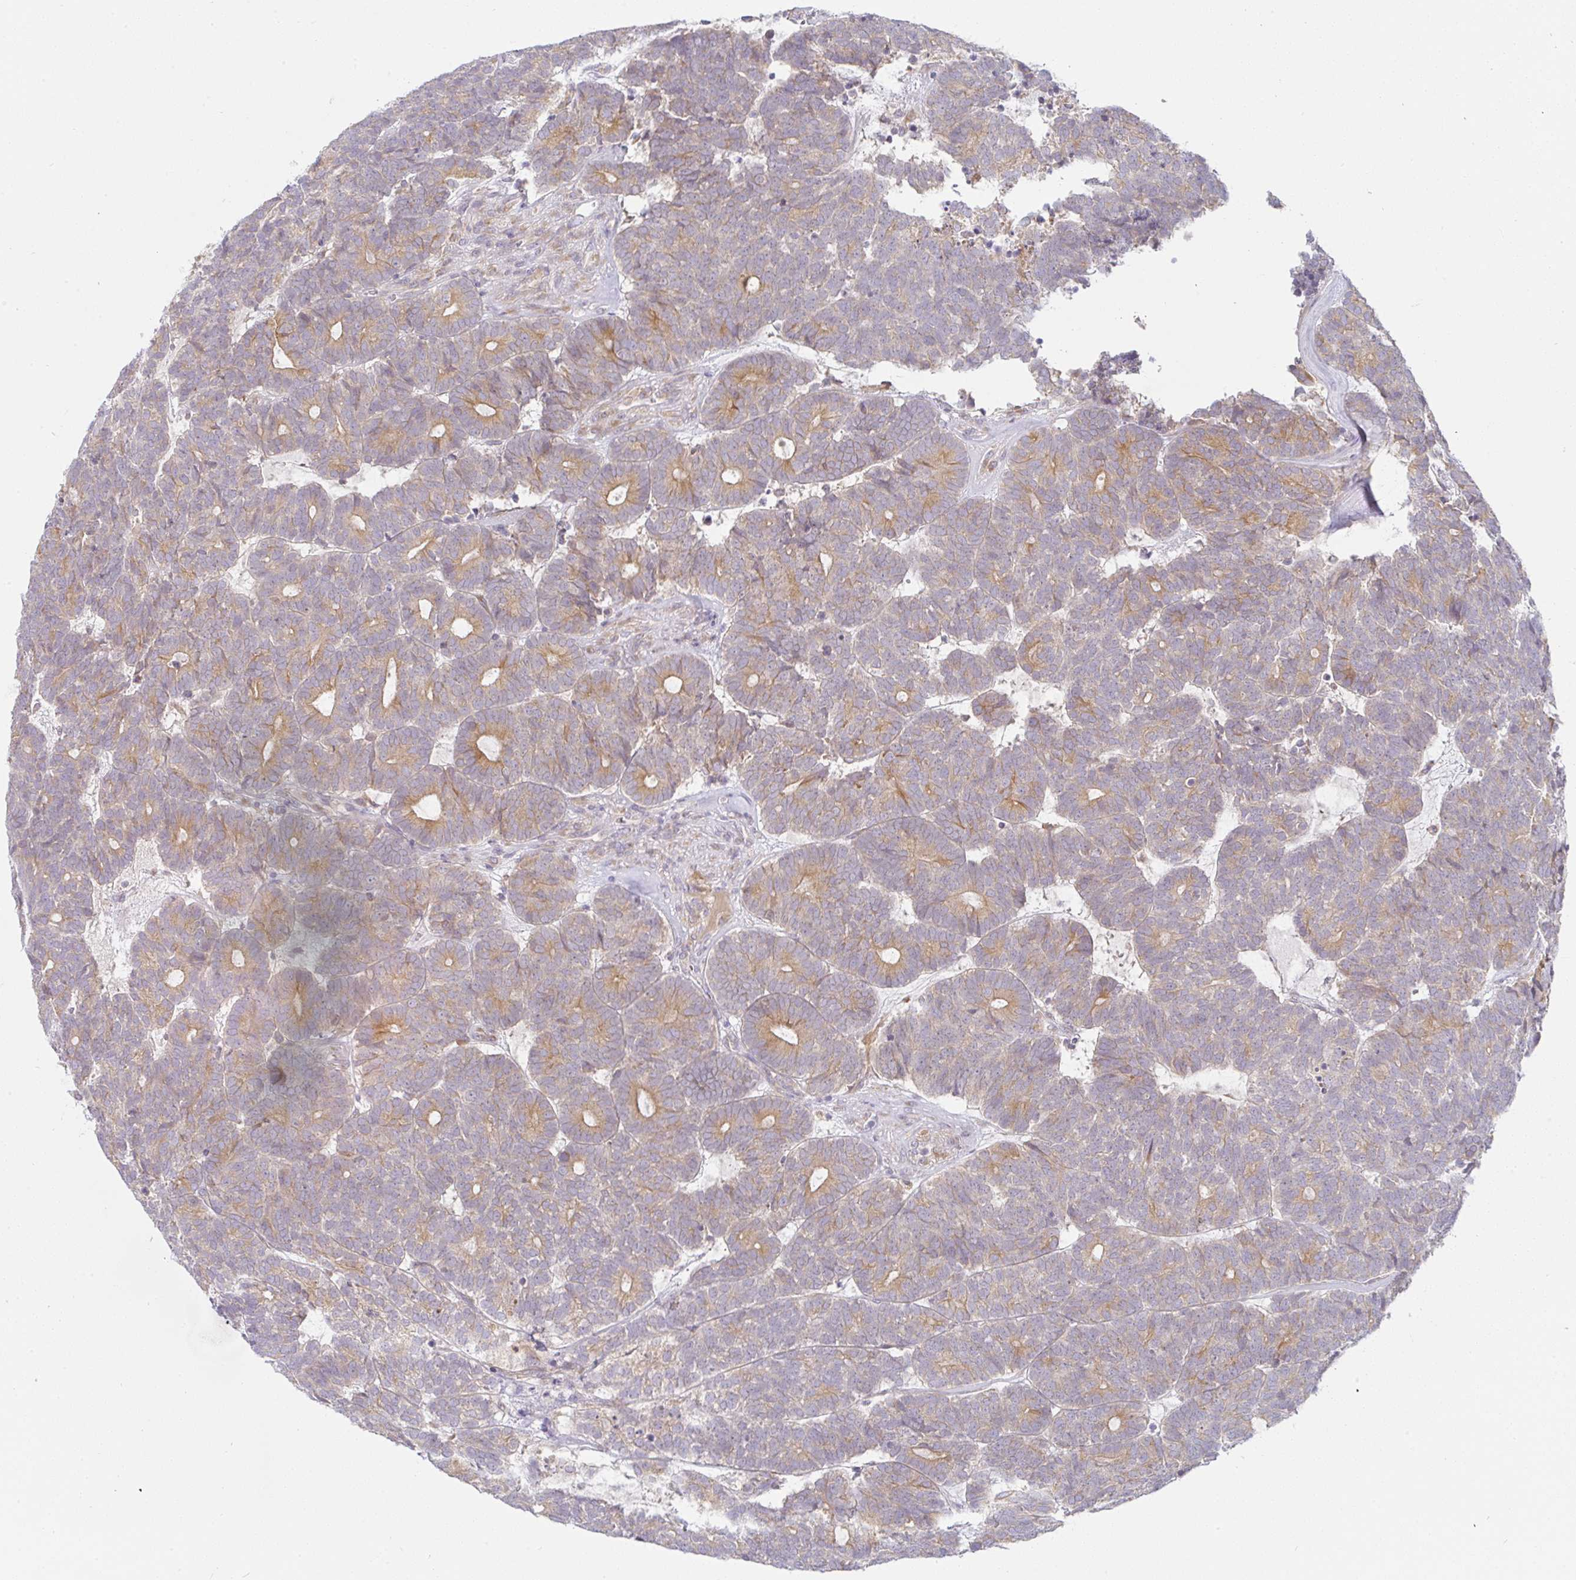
{"staining": {"intensity": "moderate", "quantity": ">75%", "location": "cytoplasmic/membranous"}, "tissue": "head and neck cancer", "cell_type": "Tumor cells", "image_type": "cancer", "snomed": [{"axis": "morphology", "description": "Adenocarcinoma, NOS"}, {"axis": "topography", "description": "Head-Neck"}], "caption": "Immunohistochemical staining of adenocarcinoma (head and neck) reveals medium levels of moderate cytoplasmic/membranous expression in about >75% of tumor cells.", "gene": "DERL2", "patient": {"sex": "female", "age": 81}}